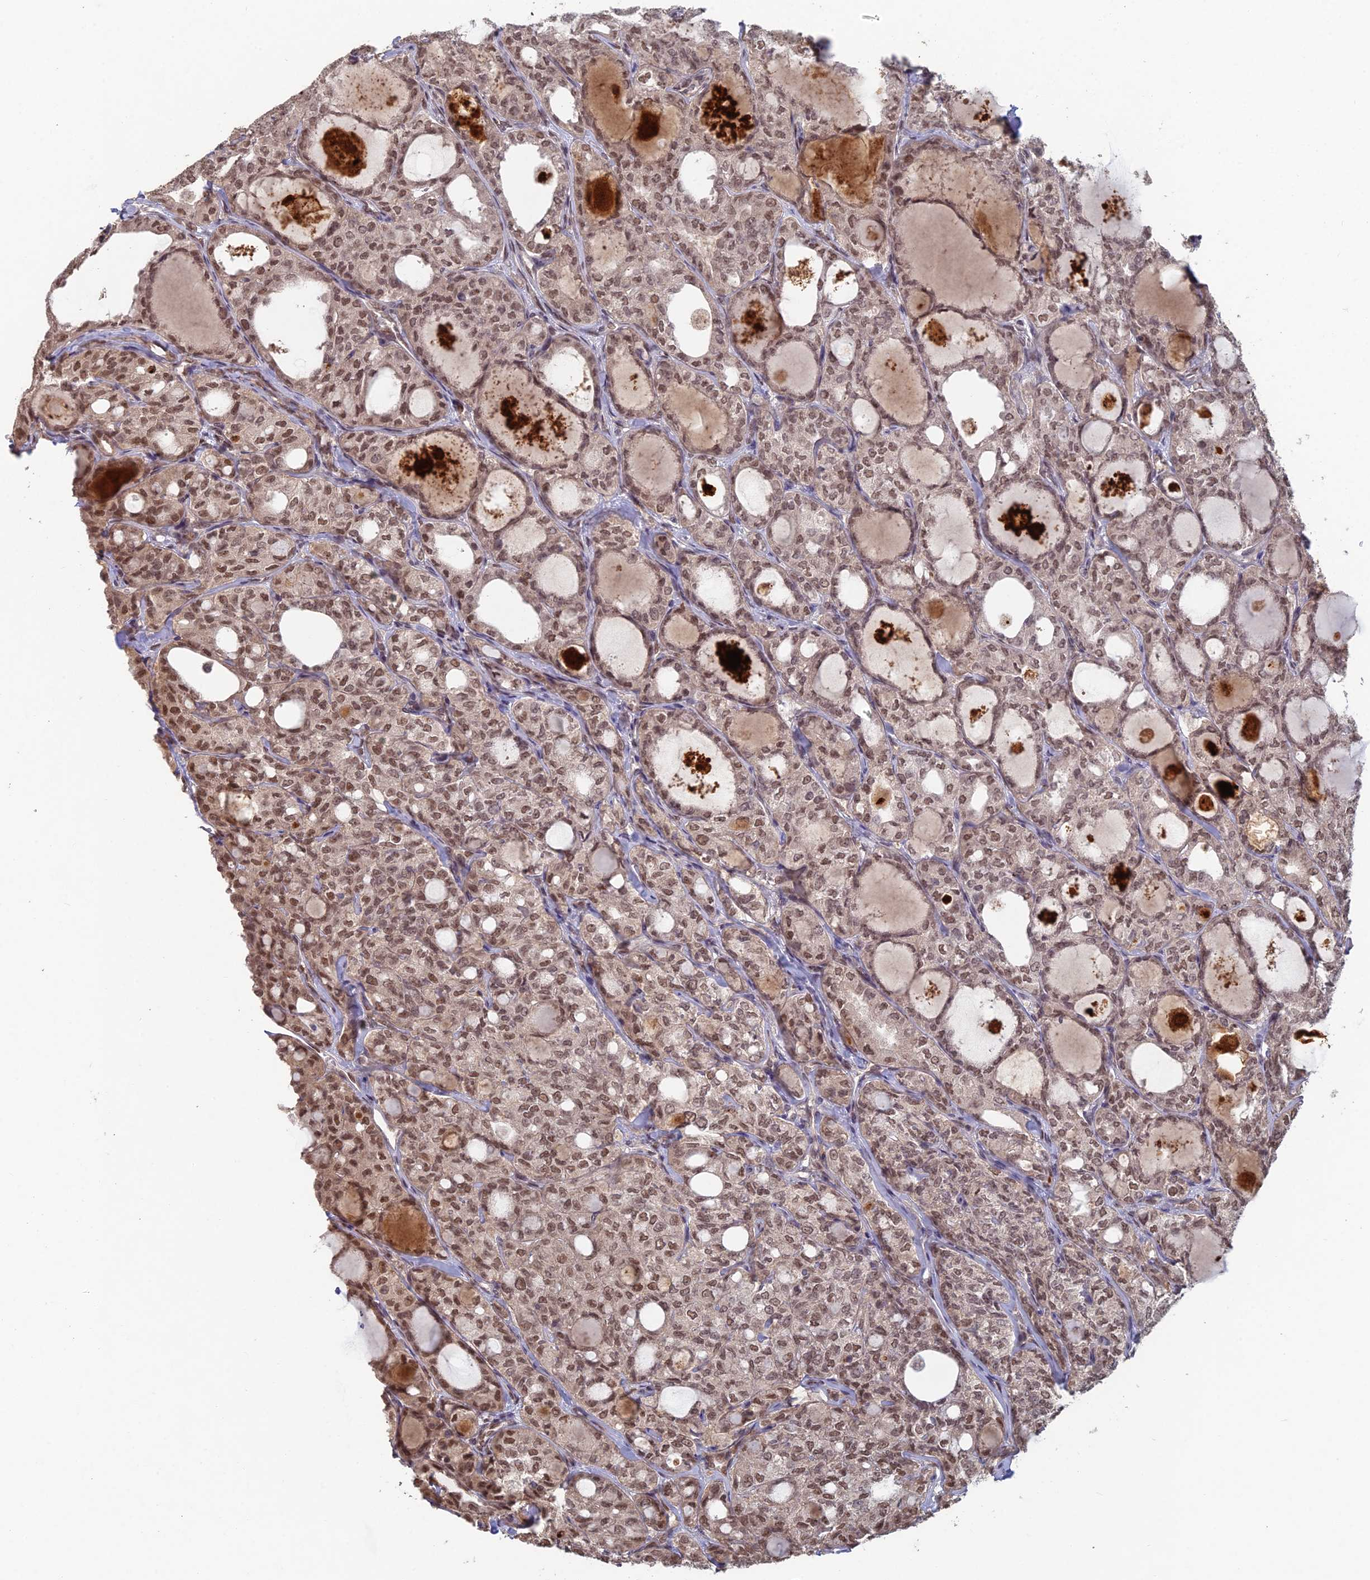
{"staining": {"intensity": "moderate", "quantity": ">75%", "location": "nuclear"}, "tissue": "thyroid cancer", "cell_type": "Tumor cells", "image_type": "cancer", "snomed": [{"axis": "morphology", "description": "Follicular adenoma carcinoma, NOS"}, {"axis": "topography", "description": "Thyroid gland"}], "caption": "Moderate nuclear positivity for a protein is identified in approximately >75% of tumor cells of thyroid follicular adenoma carcinoma using immunohistochemistry (IHC).", "gene": "RANBP3", "patient": {"sex": "male", "age": 75}}